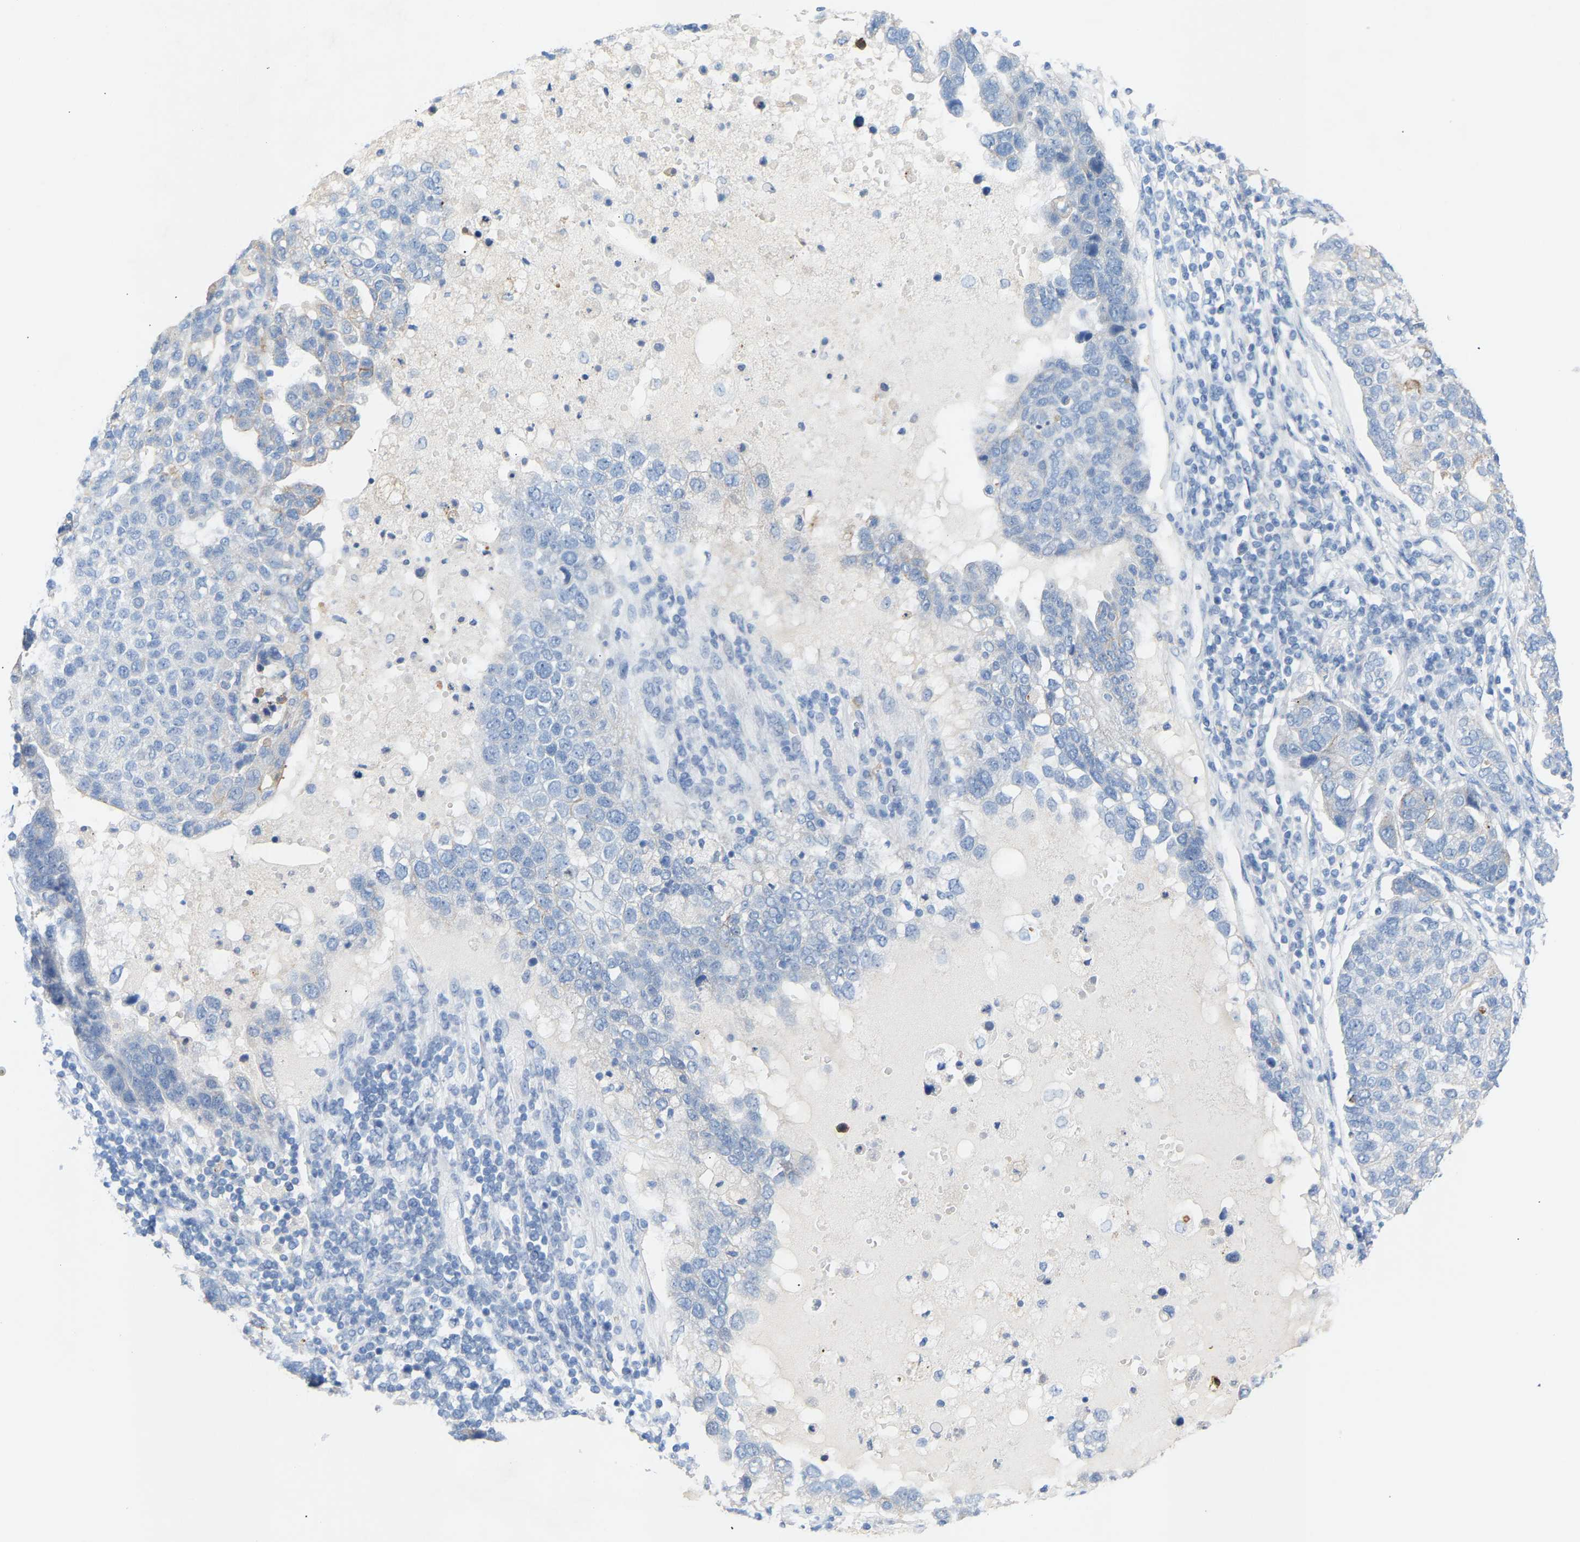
{"staining": {"intensity": "weak", "quantity": "<25%", "location": "cytoplasmic/membranous"}, "tissue": "pancreatic cancer", "cell_type": "Tumor cells", "image_type": "cancer", "snomed": [{"axis": "morphology", "description": "Adenocarcinoma, NOS"}, {"axis": "topography", "description": "Pancreas"}], "caption": "Immunohistochemistry image of pancreatic cancer stained for a protein (brown), which shows no staining in tumor cells. The staining is performed using DAB (3,3'-diaminobenzidine) brown chromogen with nuclei counter-stained in using hematoxylin.", "gene": "PEX1", "patient": {"sex": "female", "age": 61}}